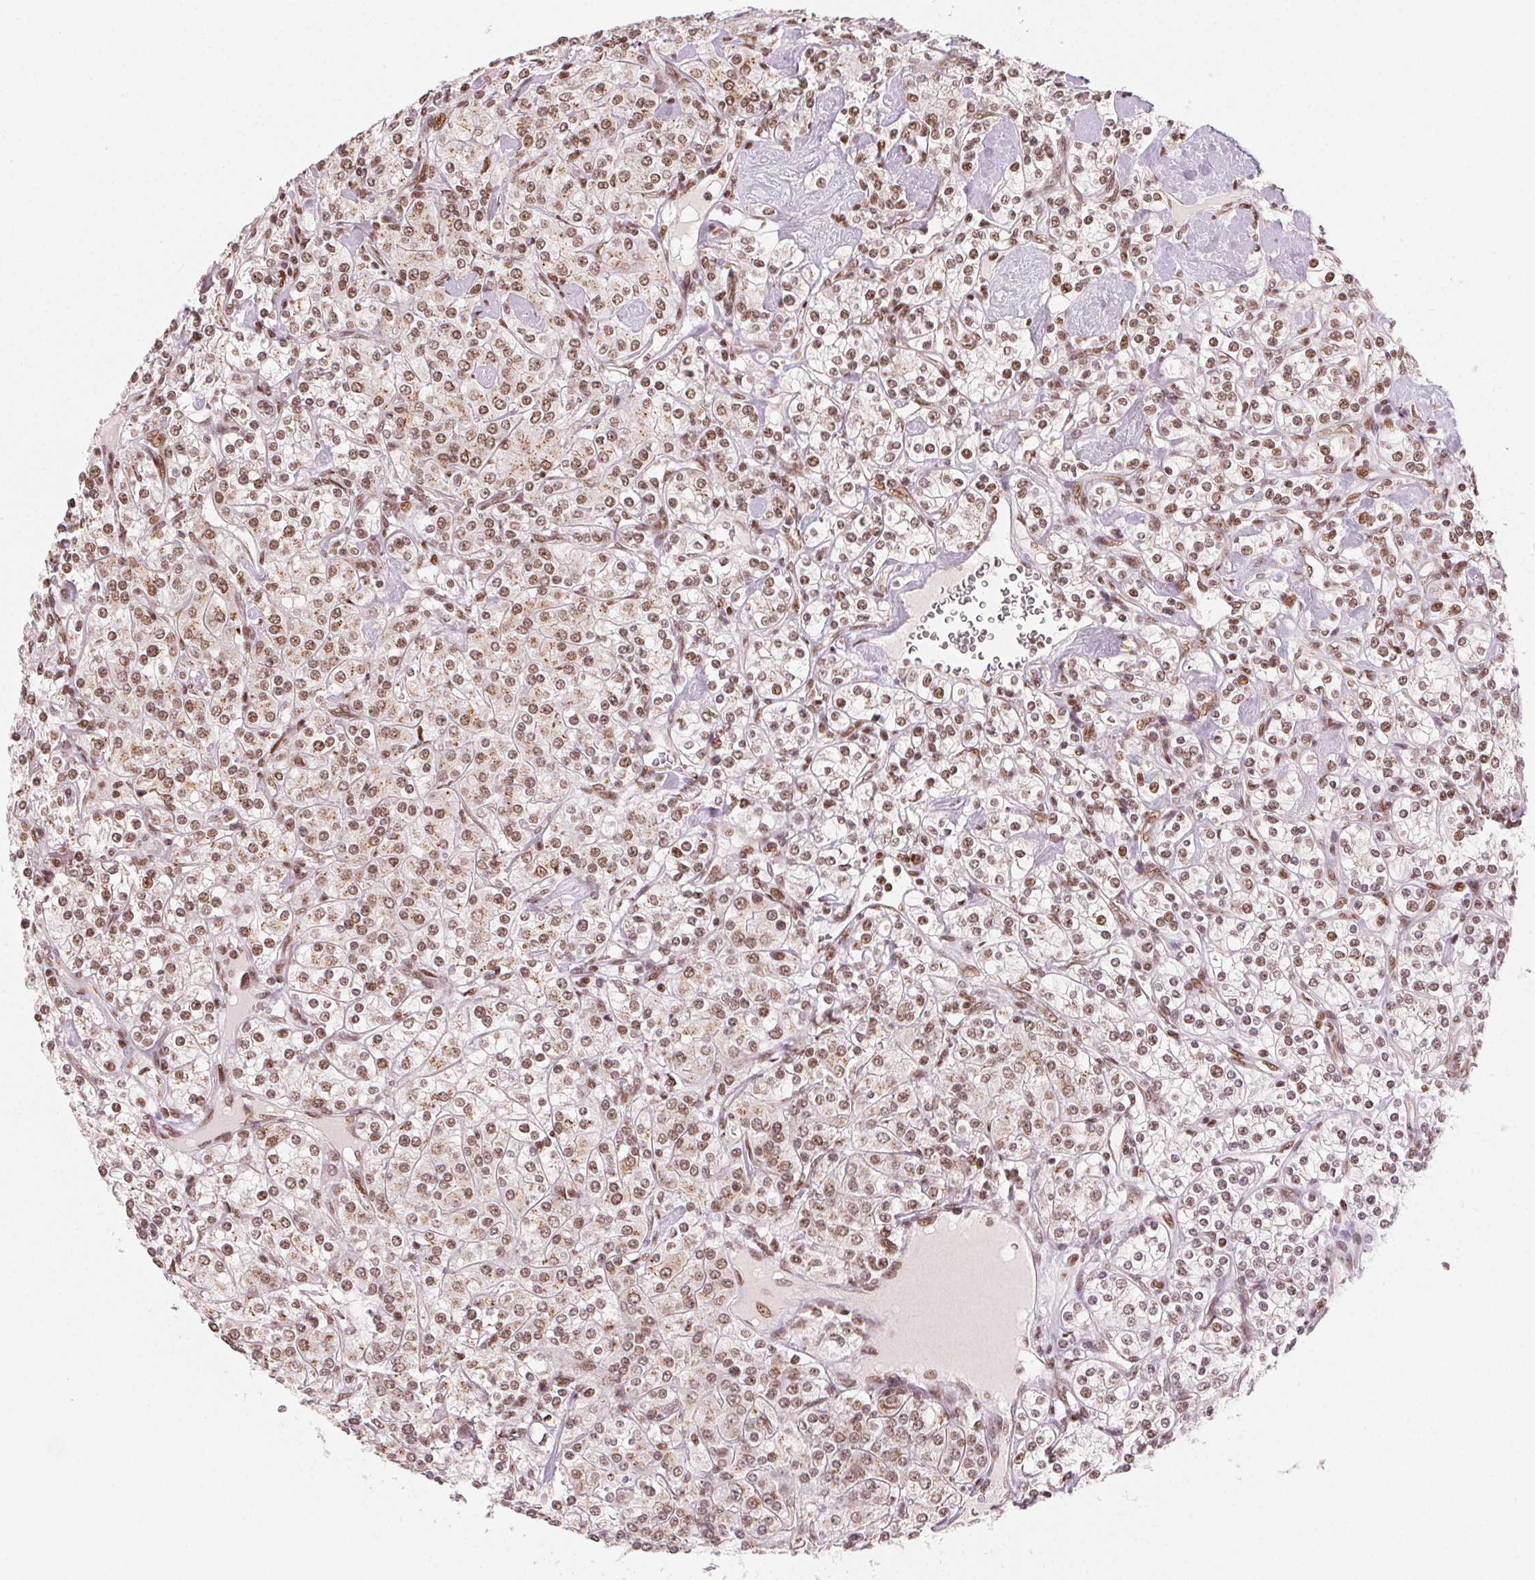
{"staining": {"intensity": "moderate", "quantity": ">75%", "location": "nuclear"}, "tissue": "renal cancer", "cell_type": "Tumor cells", "image_type": "cancer", "snomed": [{"axis": "morphology", "description": "Adenocarcinoma, NOS"}, {"axis": "topography", "description": "Kidney"}], "caption": "Protein staining shows moderate nuclear staining in approximately >75% of tumor cells in renal adenocarcinoma. The protein of interest is stained brown, and the nuclei are stained in blue (DAB (3,3'-diaminobenzidine) IHC with brightfield microscopy, high magnification).", "gene": "TOPORS", "patient": {"sex": "male", "age": 77}}